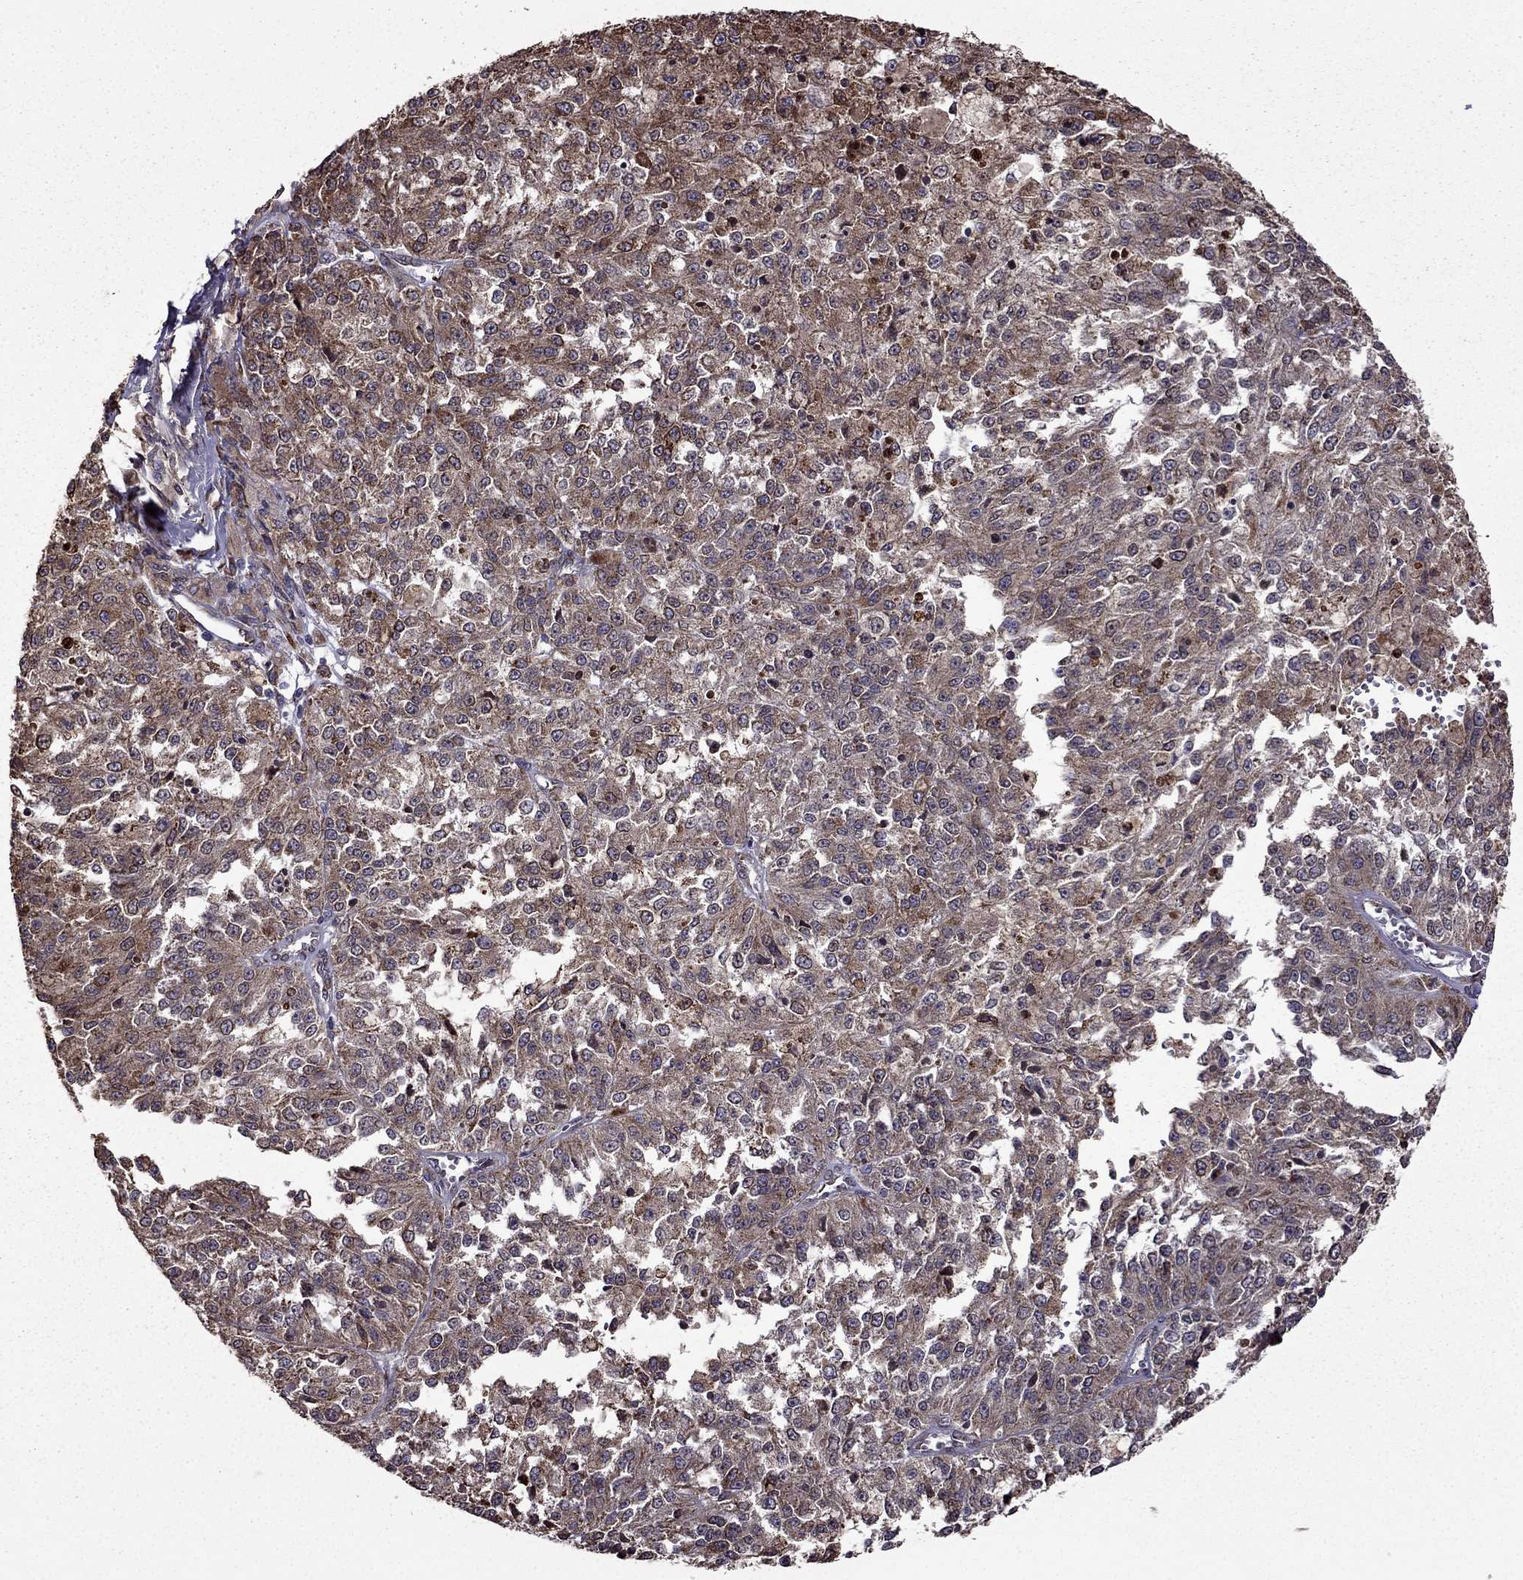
{"staining": {"intensity": "moderate", "quantity": ">75%", "location": "cytoplasmic/membranous"}, "tissue": "melanoma", "cell_type": "Tumor cells", "image_type": "cancer", "snomed": [{"axis": "morphology", "description": "Malignant melanoma, Metastatic site"}, {"axis": "topography", "description": "Lymph node"}], "caption": "A histopathology image showing moderate cytoplasmic/membranous staining in approximately >75% of tumor cells in melanoma, as visualized by brown immunohistochemical staining.", "gene": "IKBIP", "patient": {"sex": "female", "age": 64}}